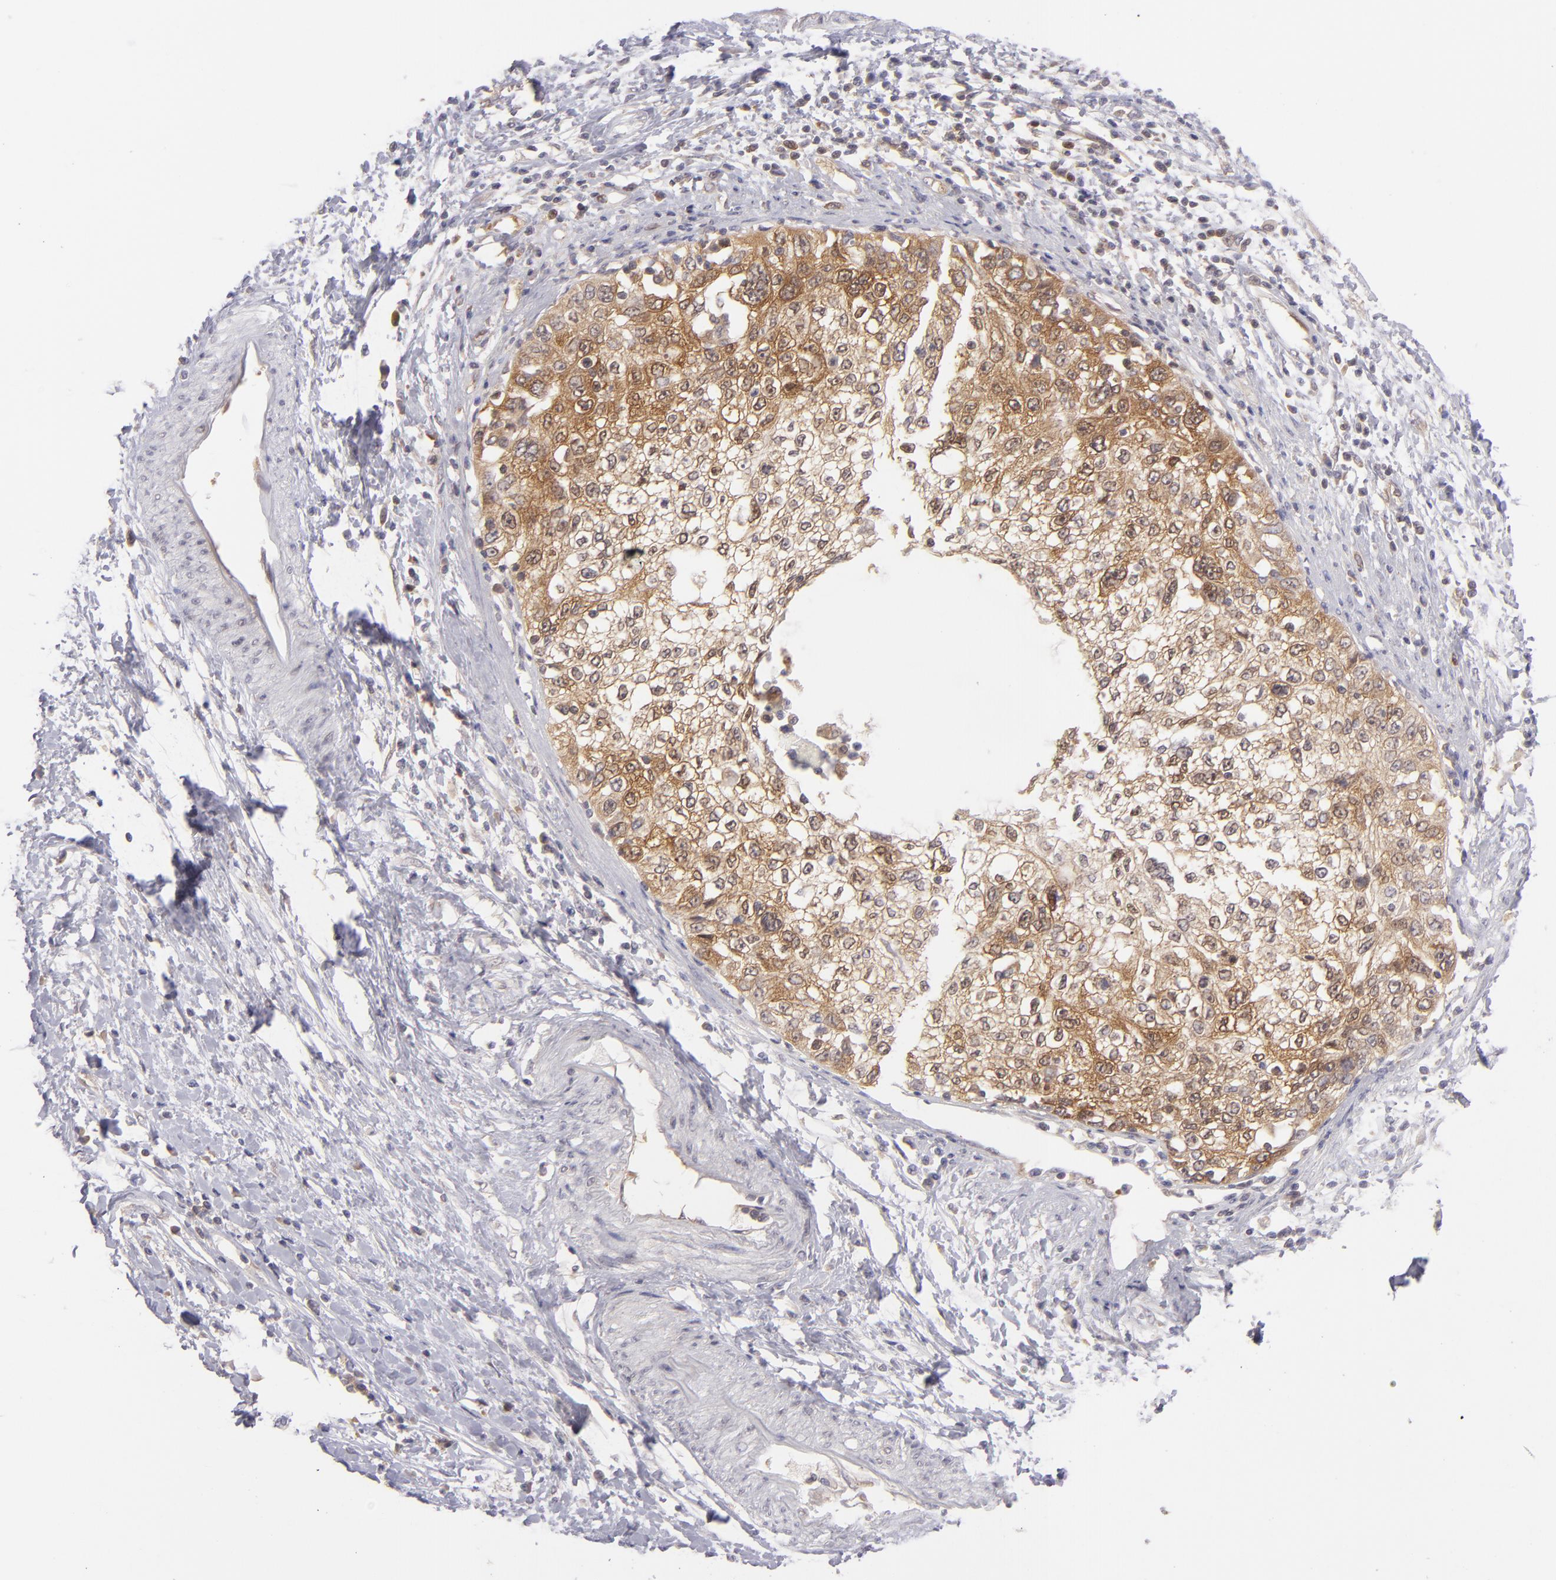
{"staining": {"intensity": "strong", "quantity": ">75%", "location": "cytoplasmic/membranous"}, "tissue": "cervical cancer", "cell_type": "Tumor cells", "image_type": "cancer", "snomed": [{"axis": "morphology", "description": "Squamous cell carcinoma, NOS"}, {"axis": "topography", "description": "Cervix"}], "caption": "Cervical cancer (squamous cell carcinoma) stained with a brown dye shows strong cytoplasmic/membranous positive staining in about >75% of tumor cells.", "gene": "PTPN13", "patient": {"sex": "female", "age": 57}}